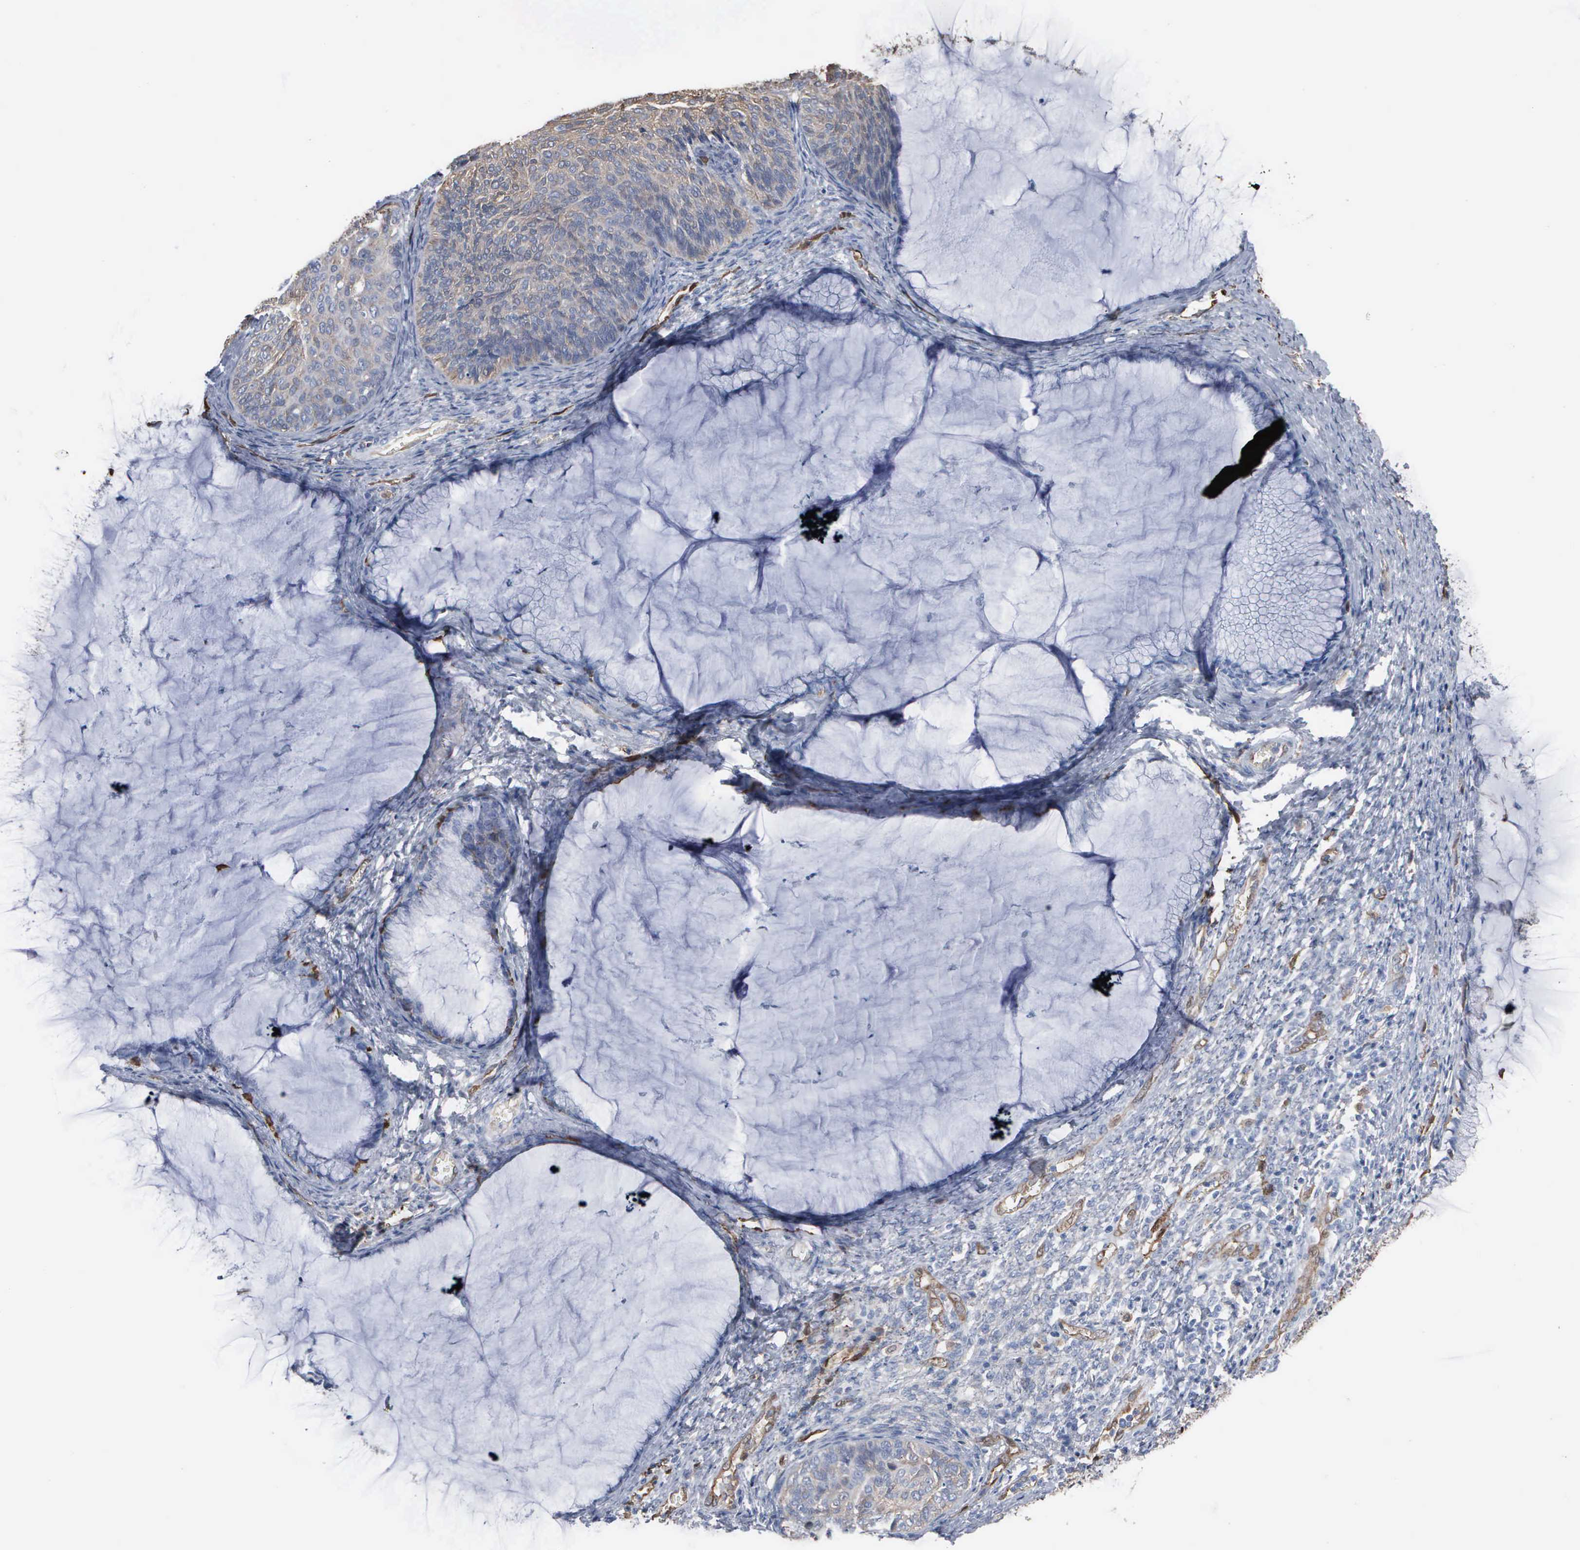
{"staining": {"intensity": "weak", "quantity": ">75%", "location": "cytoplasmic/membranous"}, "tissue": "cervical cancer", "cell_type": "Tumor cells", "image_type": "cancer", "snomed": [{"axis": "morphology", "description": "Squamous cell carcinoma, NOS"}, {"axis": "topography", "description": "Cervix"}], "caption": "Cervical cancer stained with DAB IHC reveals low levels of weak cytoplasmic/membranous expression in about >75% of tumor cells.", "gene": "FSCN1", "patient": {"sex": "female", "age": 36}}